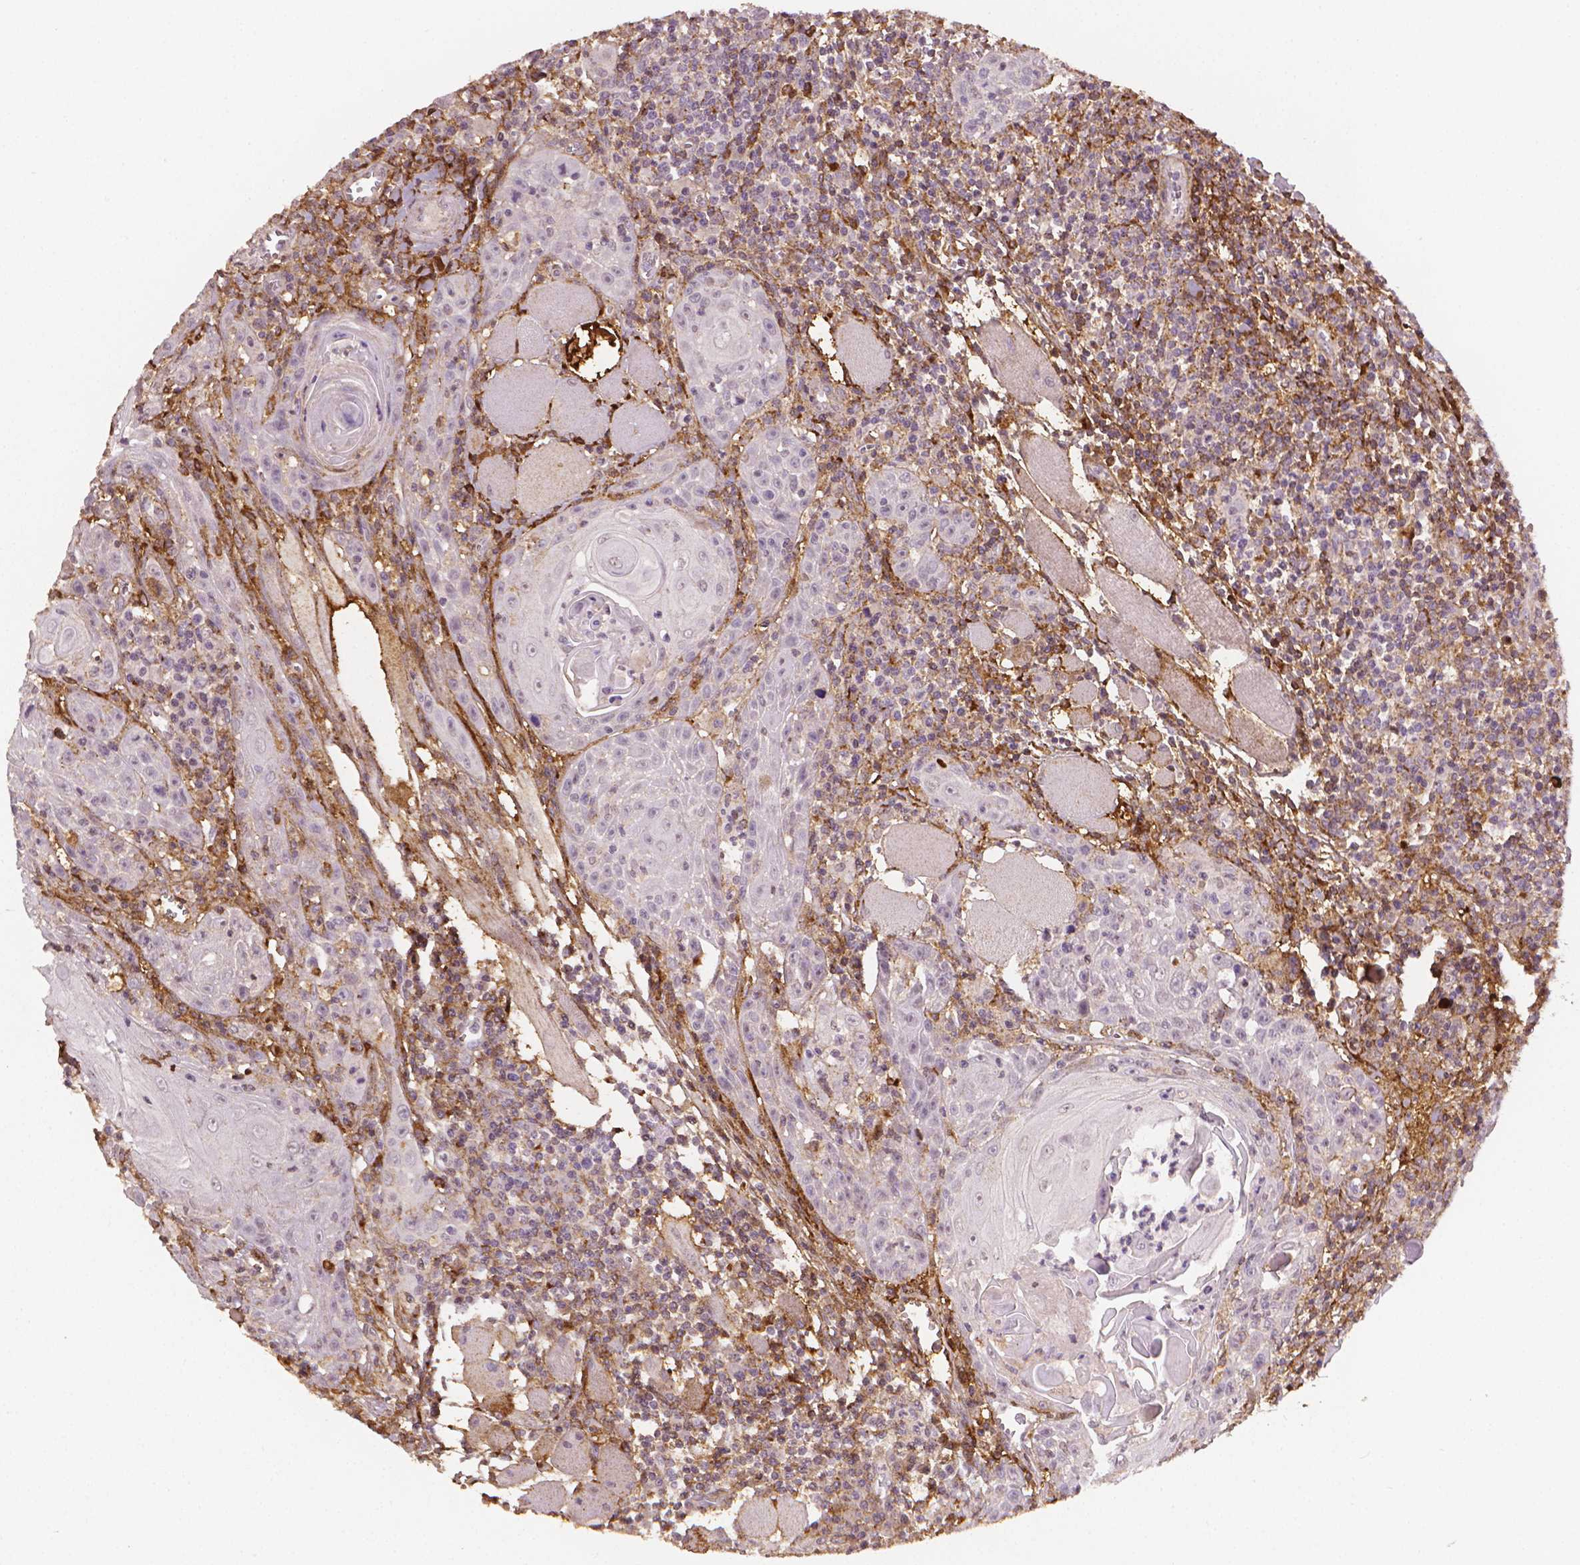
{"staining": {"intensity": "negative", "quantity": "none", "location": "none"}, "tissue": "head and neck cancer", "cell_type": "Tumor cells", "image_type": "cancer", "snomed": [{"axis": "morphology", "description": "Squamous cell carcinoma, NOS"}, {"axis": "topography", "description": "Head-Neck"}], "caption": "The histopathology image exhibits no significant staining in tumor cells of head and neck squamous cell carcinoma.", "gene": "DCN", "patient": {"sex": "male", "age": 52}}